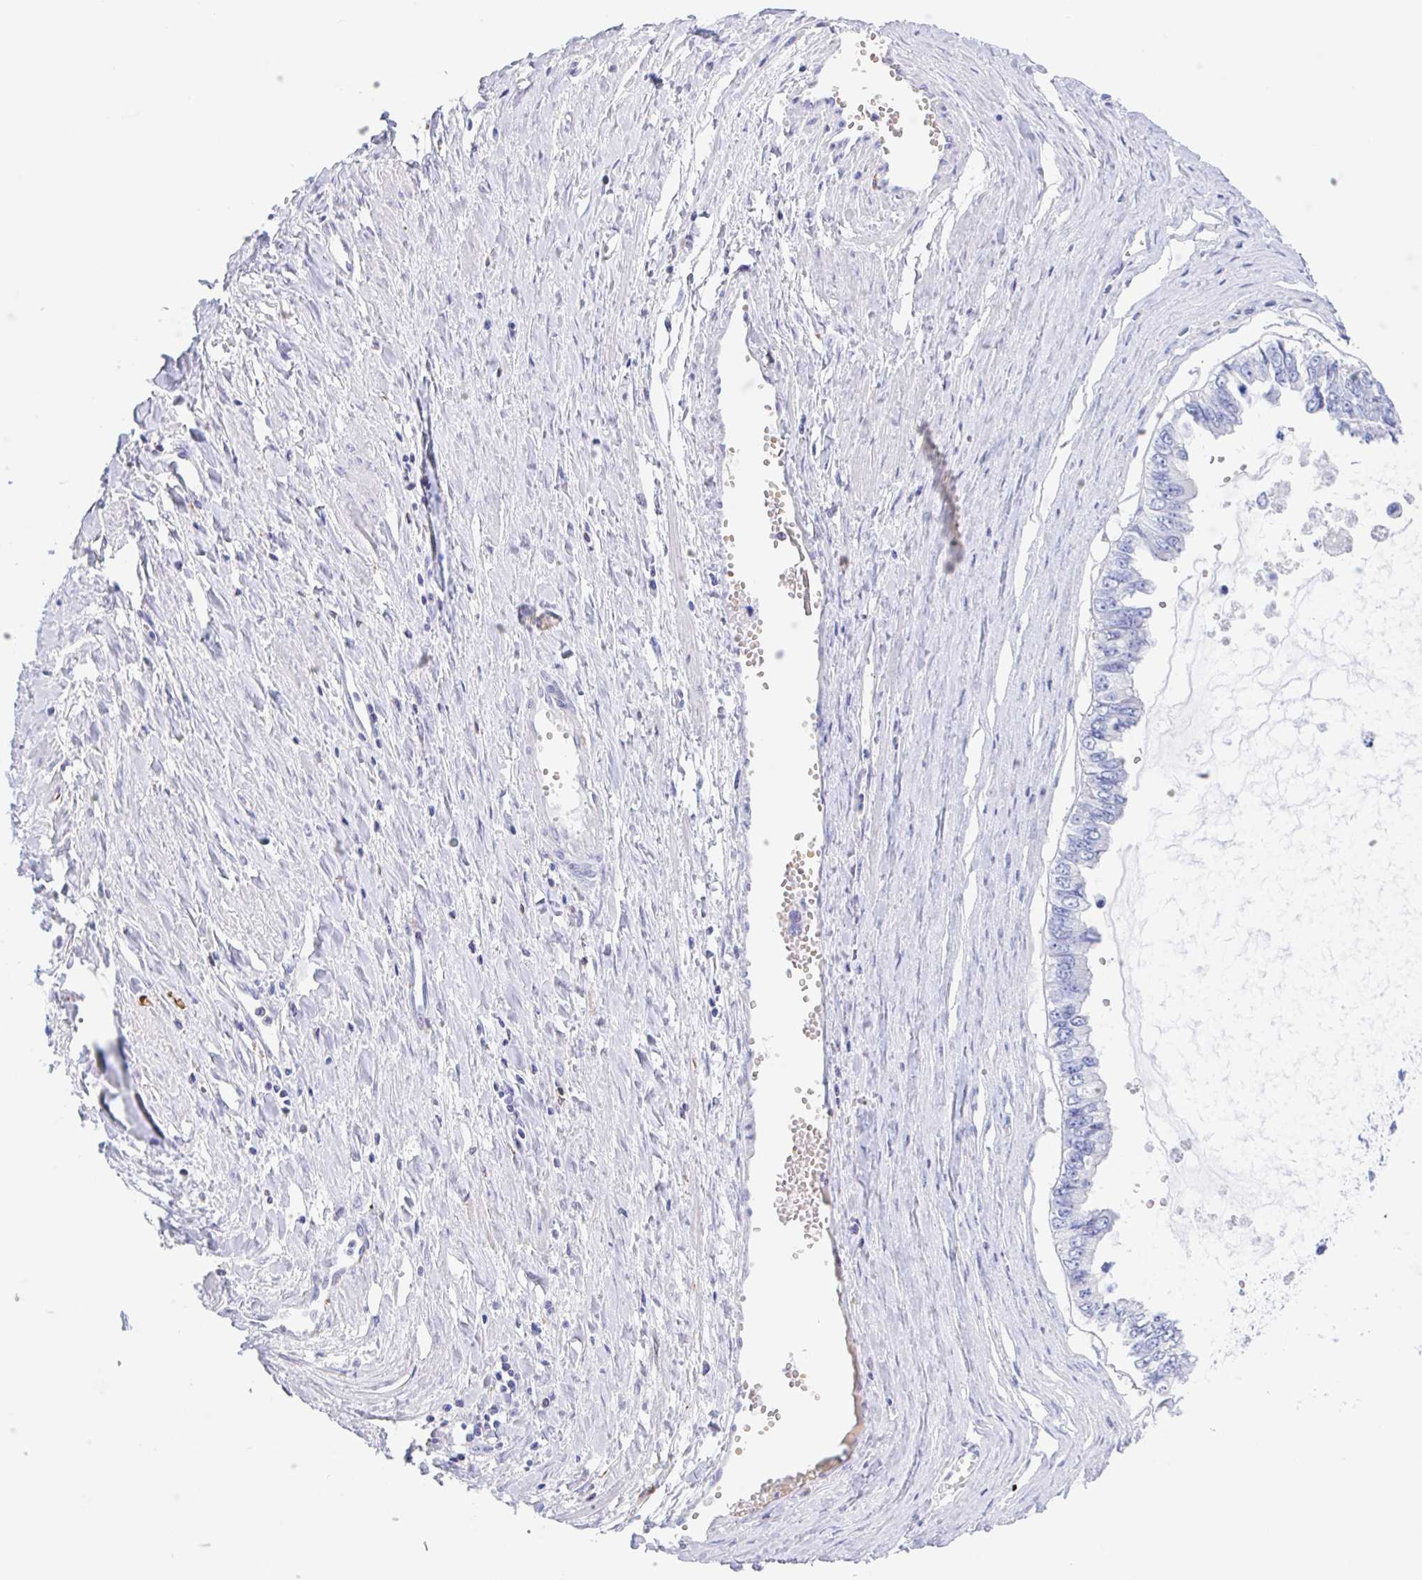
{"staining": {"intensity": "weak", "quantity": "<25%", "location": "cytoplasmic/membranous"}, "tissue": "ovarian cancer", "cell_type": "Tumor cells", "image_type": "cancer", "snomed": [{"axis": "morphology", "description": "Cystadenocarcinoma, mucinous, NOS"}, {"axis": "topography", "description": "Ovary"}], "caption": "A photomicrograph of ovarian cancer stained for a protein reveals no brown staining in tumor cells. The staining is performed using DAB brown chromogen with nuclei counter-stained in using hematoxylin.", "gene": "ANKRD9", "patient": {"sex": "female", "age": 72}}